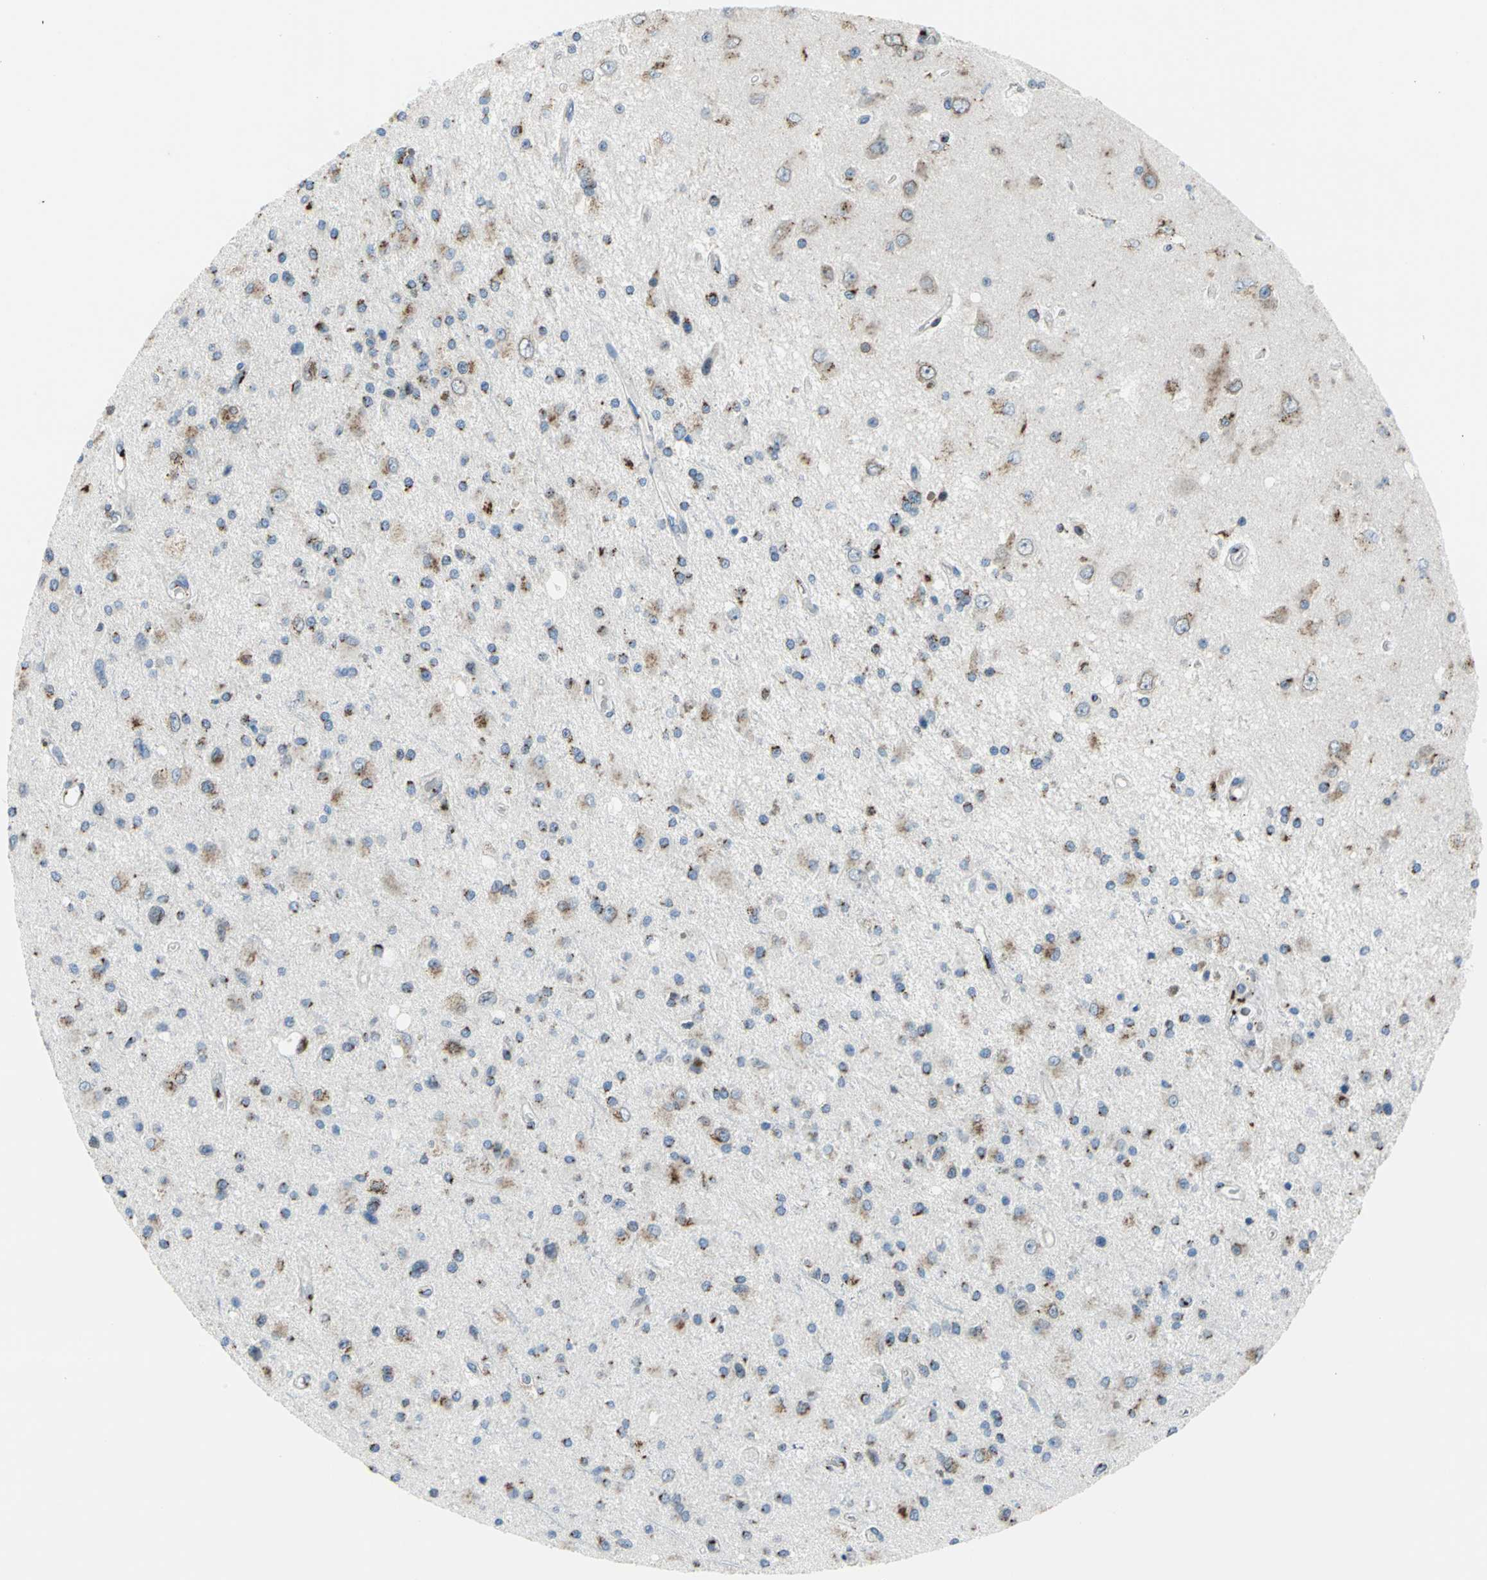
{"staining": {"intensity": "moderate", "quantity": "25%-75%", "location": "cytoplasmic/membranous"}, "tissue": "glioma", "cell_type": "Tumor cells", "image_type": "cancer", "snomed": [{"axis": "morphology", "description": "Glioma, malignant, Low grade"}, {"axis": "topography", "description": "Brain"}], "caption": "Brown immunohistochemical staining in malignant glioma (low-grade) displays moderate cytoplasmic/membranous positivity in approximately 25%-75% of tumor cells.", "gene": "GPR3", "patient": {"sex": "male", "age": 58}}